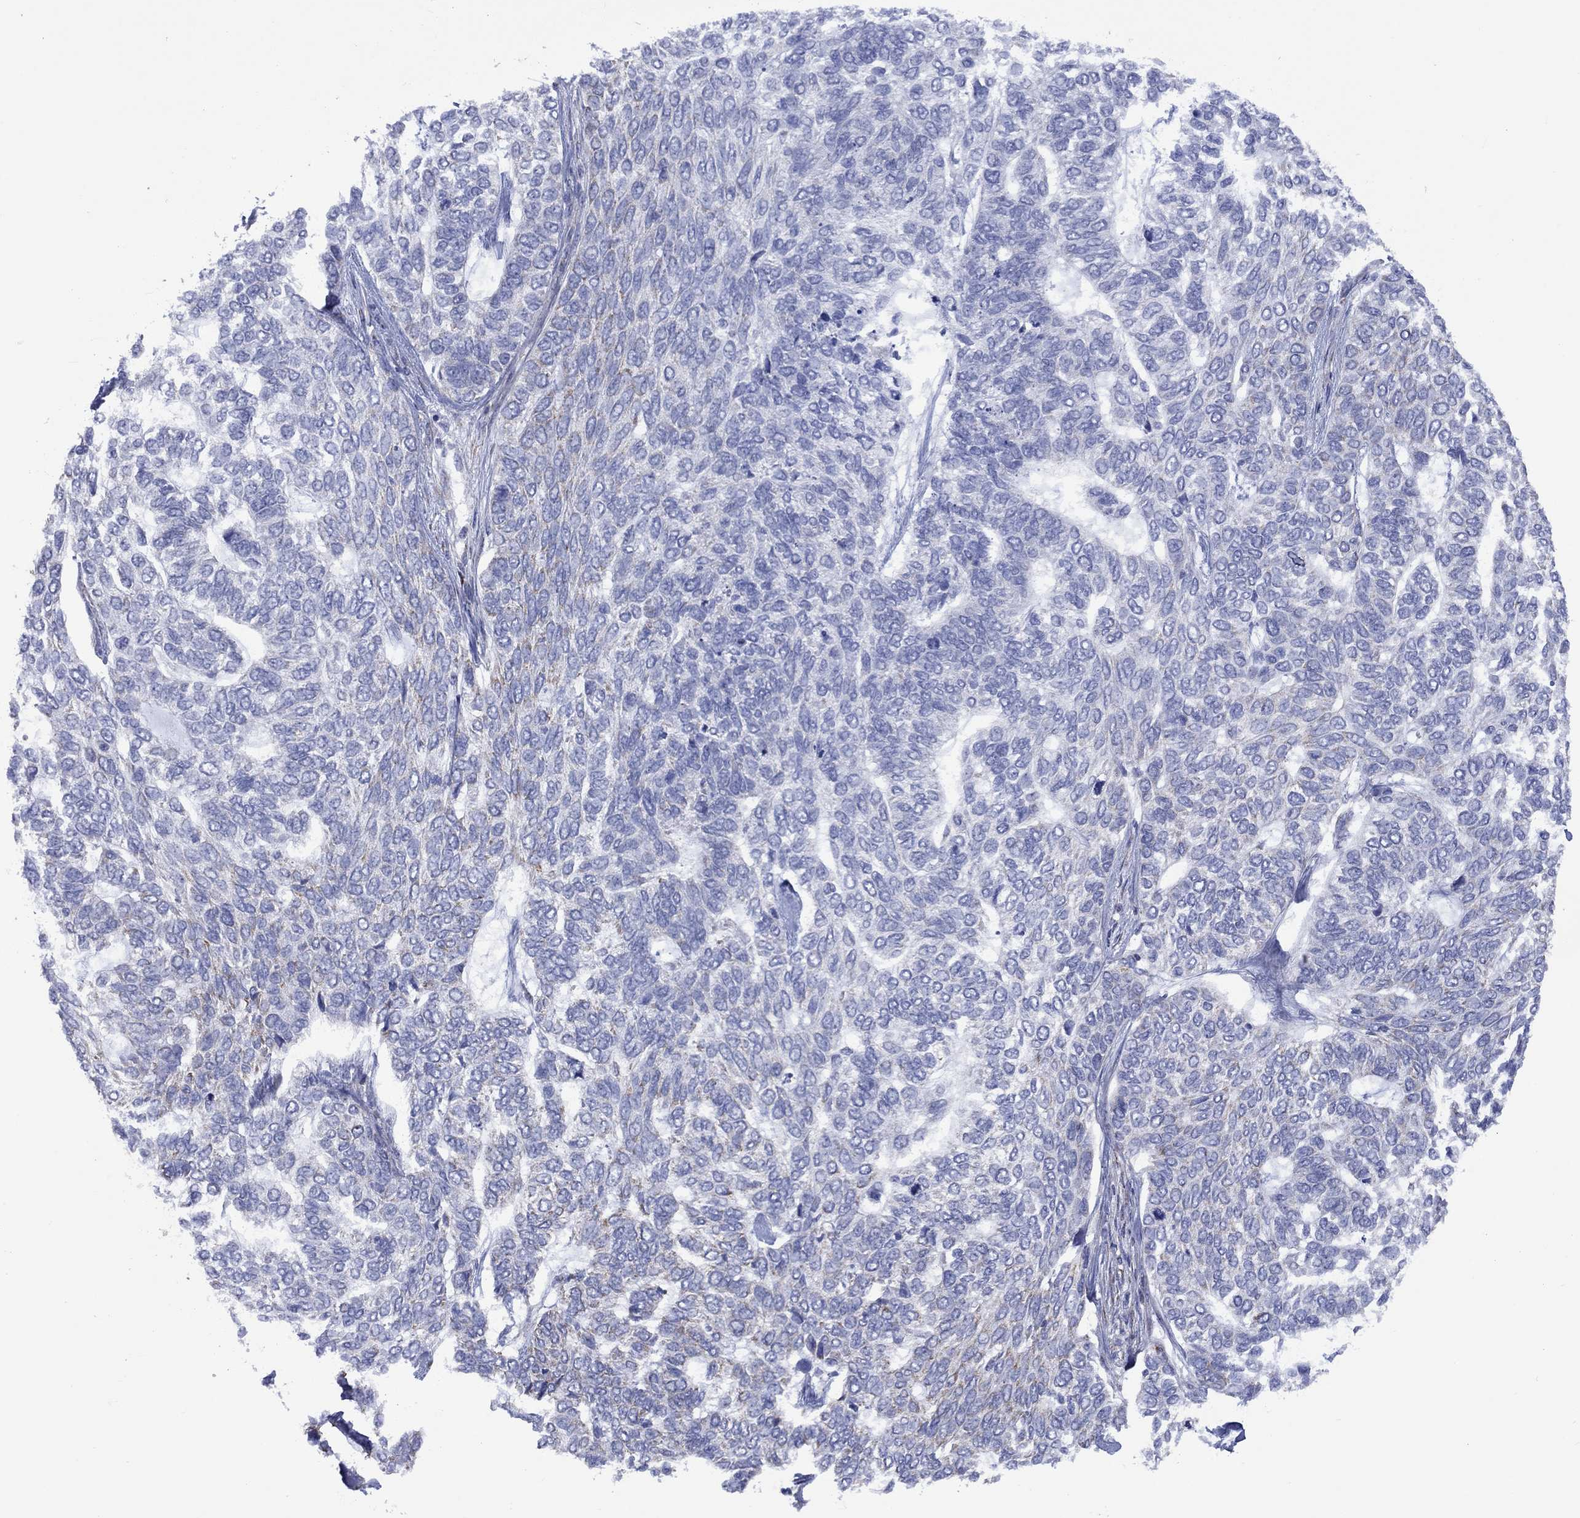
{"staining": {"intensity": "strong", "quantity": "<25%", "location": "cytoplasmic/membranous"}, "tissue": "skin cancer", "cell_type": "Tumor cells", "image_type": "cancer", "snomed": [{"axis": "morphology", "description": "Basal cell carcinoma"}, {"axis": "topography", "description": "Skin"}], "caption": "Protein expression by immunohistochemistry demonstrates strong cytoplasmic/membranous staining in about <25% of tumor cells in basal cell carcinoma (skin). (DAB IHC, brown staining for protein, blue staining for nuclei).", "gene": "CISD1", "patient": {"sex": "female", "age": 65}}